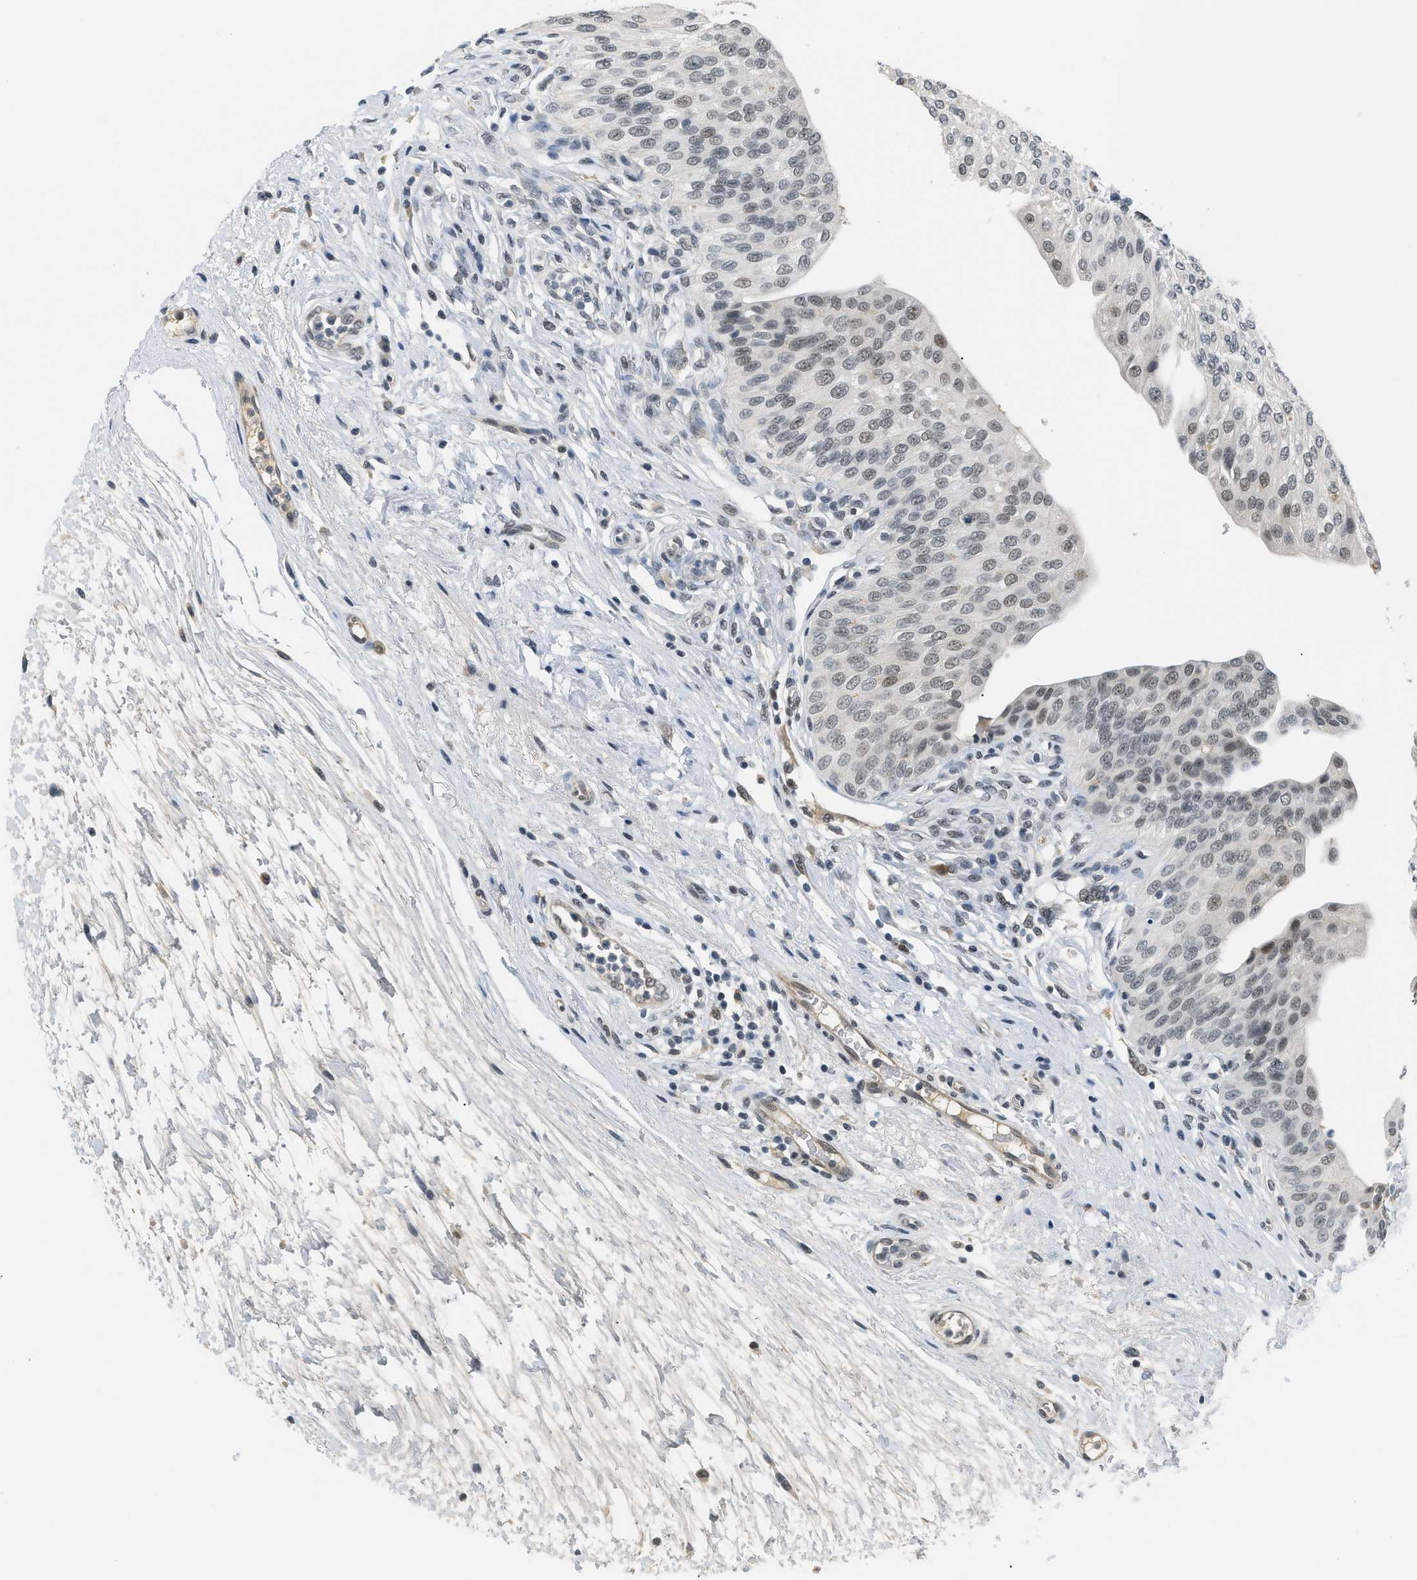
{"staining": {"intensity": "strong", "quantity": "<25%", "location": "nuclear"}, "tissue": "urinary bladder", "cell_type": "Urothelial cells", "image_type": "normal", "snomed": [{"axis": "morphology", "description": "Normal tissue, NOS"}, {"axis": "topography", "description": "Urinary bladder"}], "caption": "DAB (3,3'-diaminobenzidine) immunohistochemical staining of normal human urinary bladder demonstrates strong nuclear protein expression in approximately <25% of urothelial cells. (DAB IHC with brightfield microscopy, high magnification).", "gene": "MZF1", "patient": {"sex": "male", "age": 46}}